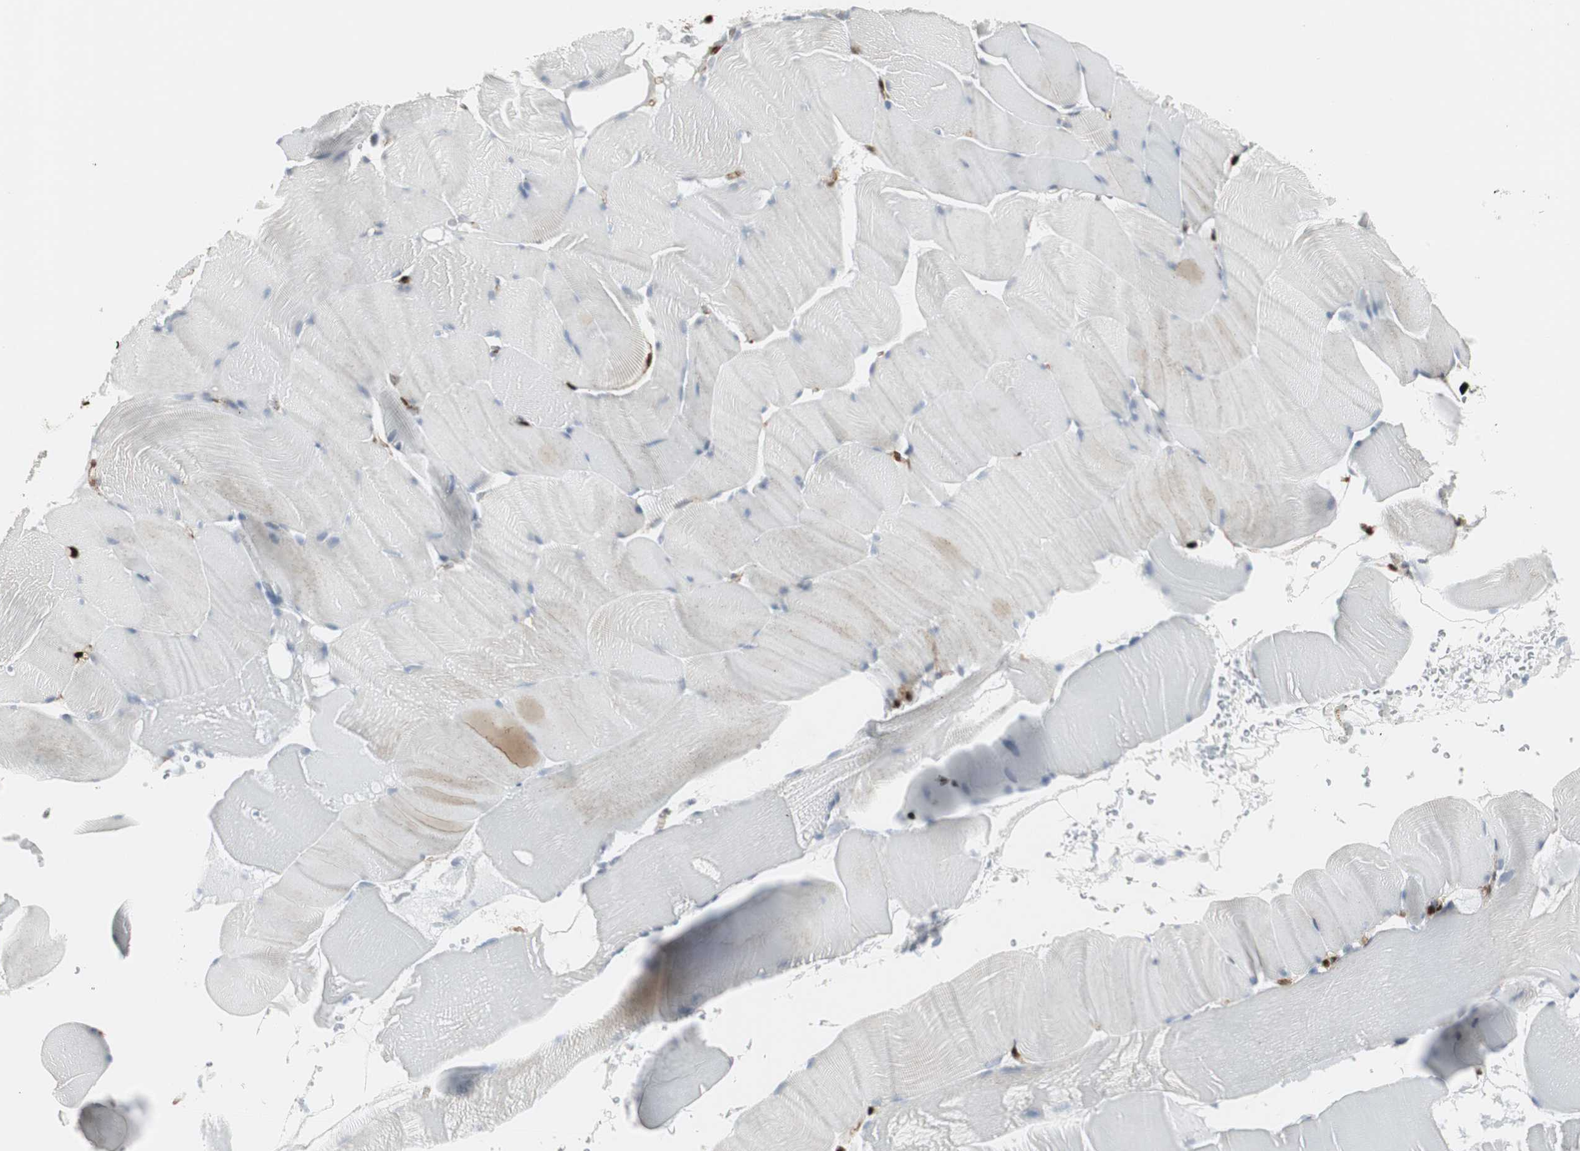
{"staining": {"intensity": "negative", "quantity": "none", "location": "none"}, "tissue": "skeletal muscle", "cell_type": "Myocytes", "image_type": "normal", "snomed": [{"axis": "morphology", "description": "Normal tissue, NOS"}, {"axis": "topography", "description": "Skeletal muscle"}], "caption": "The image shows no significant staining in myocytes of skeletal muscle.", "gene": "PPP1R14A", "patient": {"sex": "male", "age": 62}}